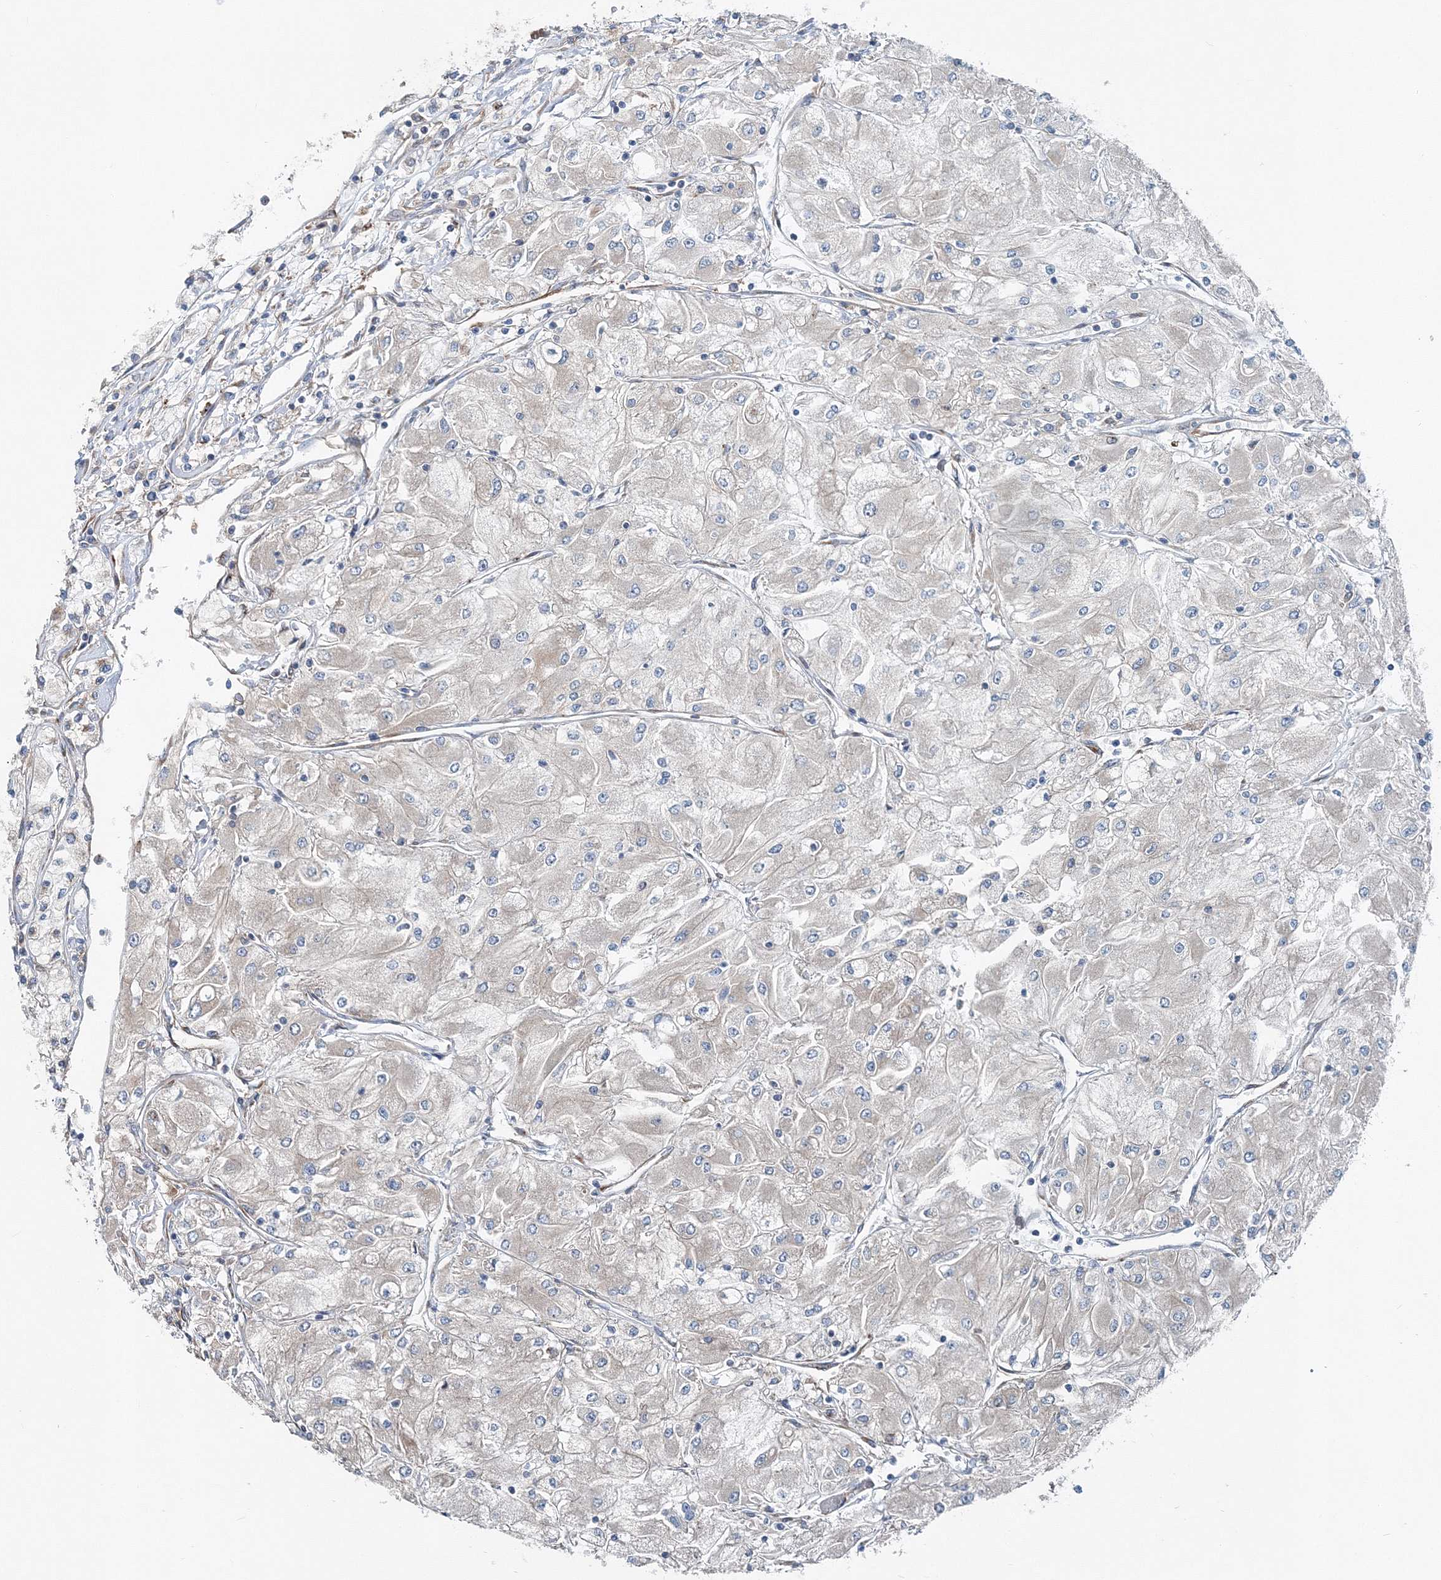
{"staining": {"intensity": "negative", "quantity": "none", "location": "none"}, "tissue": "renal cancer", "cell_type": "Tumor cells", "image_type": "cancer", "snomed": [{"axis": "morphology", "description": "Adenocarcinoma, NOS"}, {"axis": "topography", "description": "Kidney"}], "caption": "Tumor cells are negative for brown protein staining in renal cancer.", "gene": "MPHOSPH9", "patient": {"sex": "male", "age": 80}}